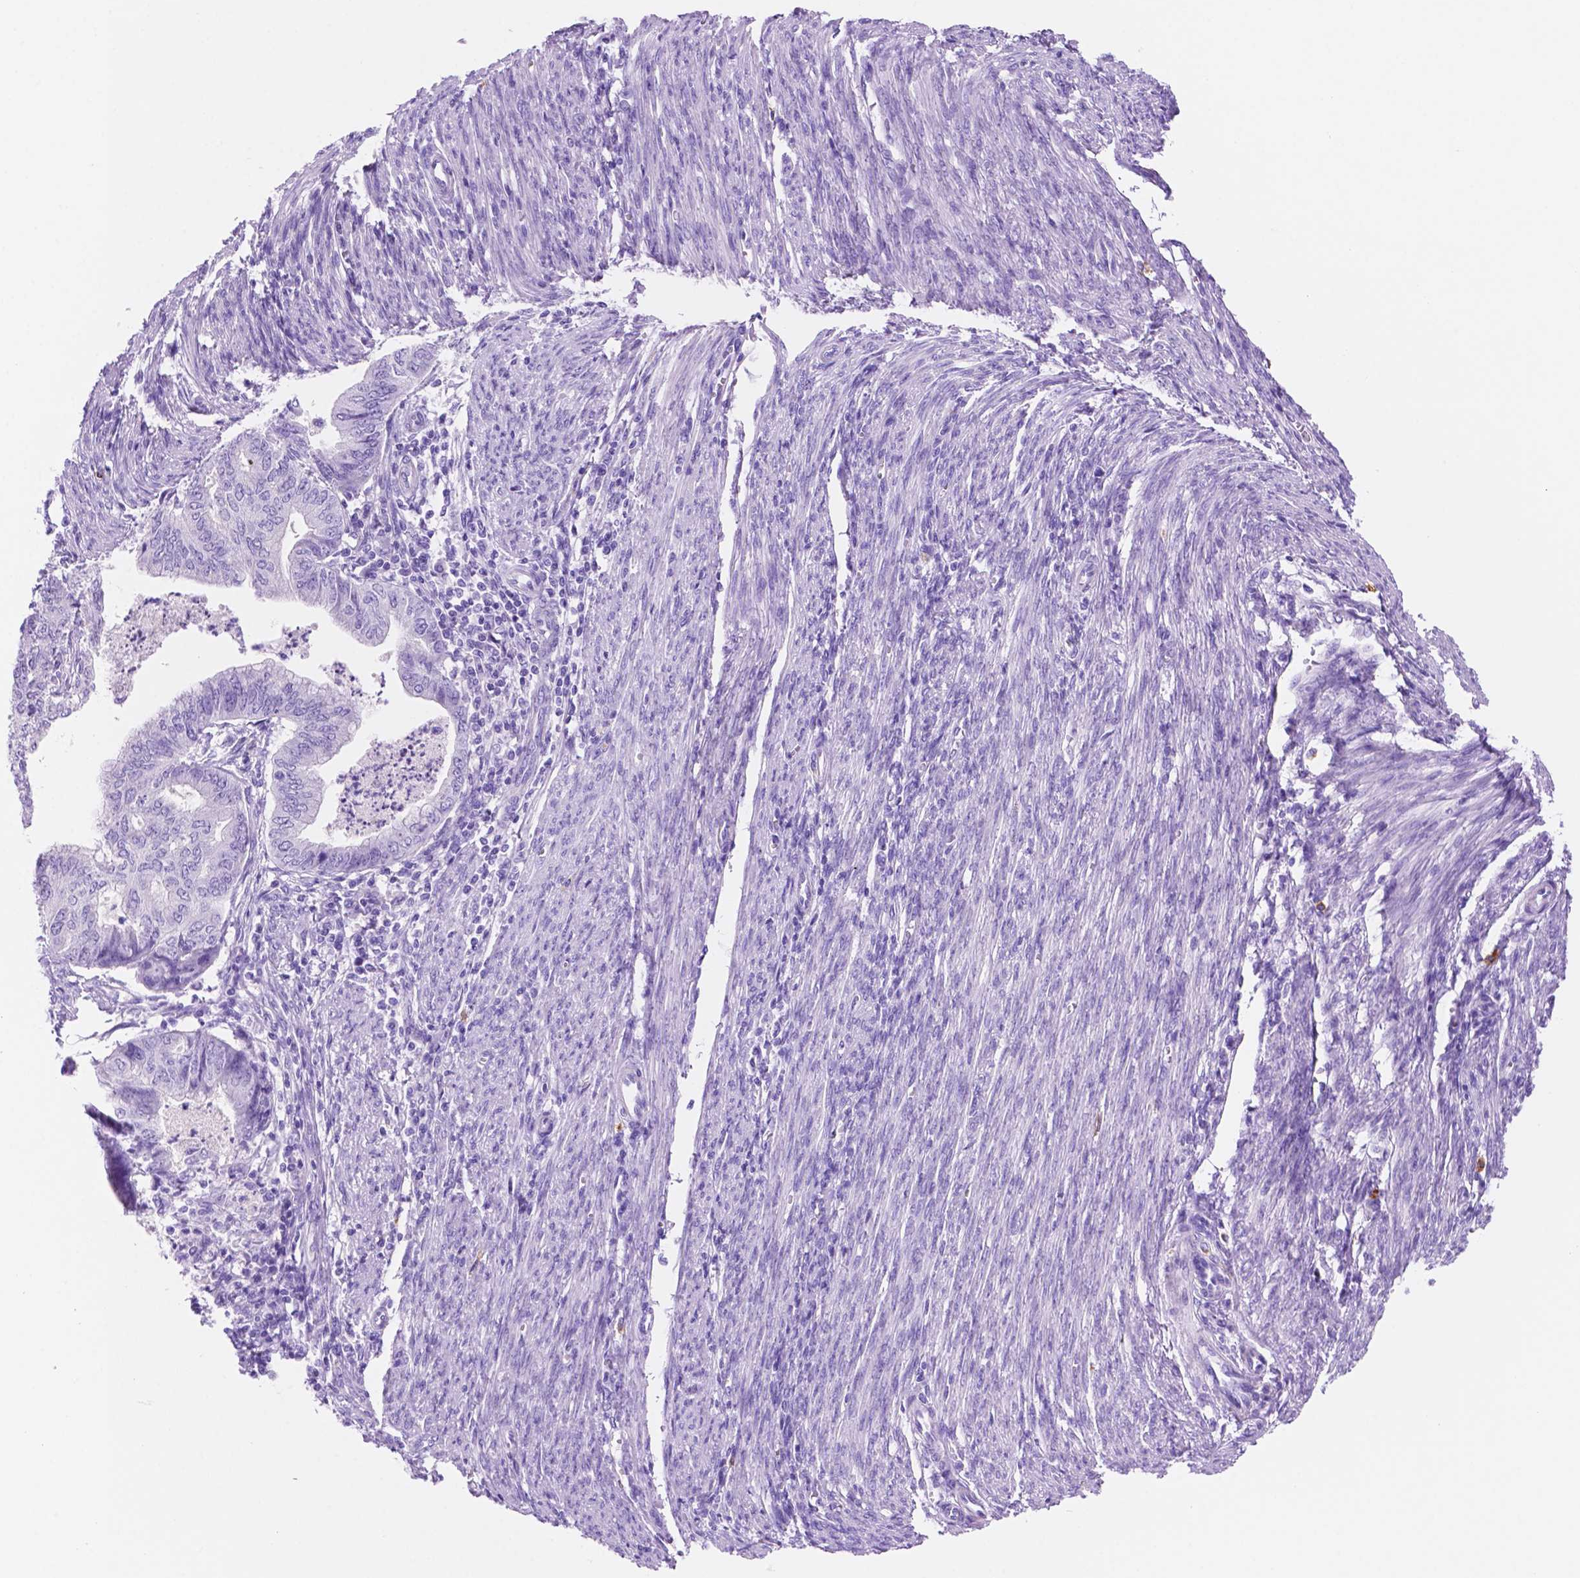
{"staining": {"intensity": "negative", "quantity": "none", "location": "none"}, "tissue": "endometrial cancer", "cell_type": "Tumor cells", "image_type": "cancer", "snomed": [{"axis": "morphology", "description": "Adenocarcinoma, NOS"}, {"axis": "topography", "description": "Endometrium"}], "caption": "This photomicrograph is of endometrial cancer stained with immunohistochemistry (IHC) to label a protein in brown with the nuclei are counter-stained blue. There is no staining in tumor cells.", "gene": "FOXB2", "patient": {"sex": "female", "age": 79}}